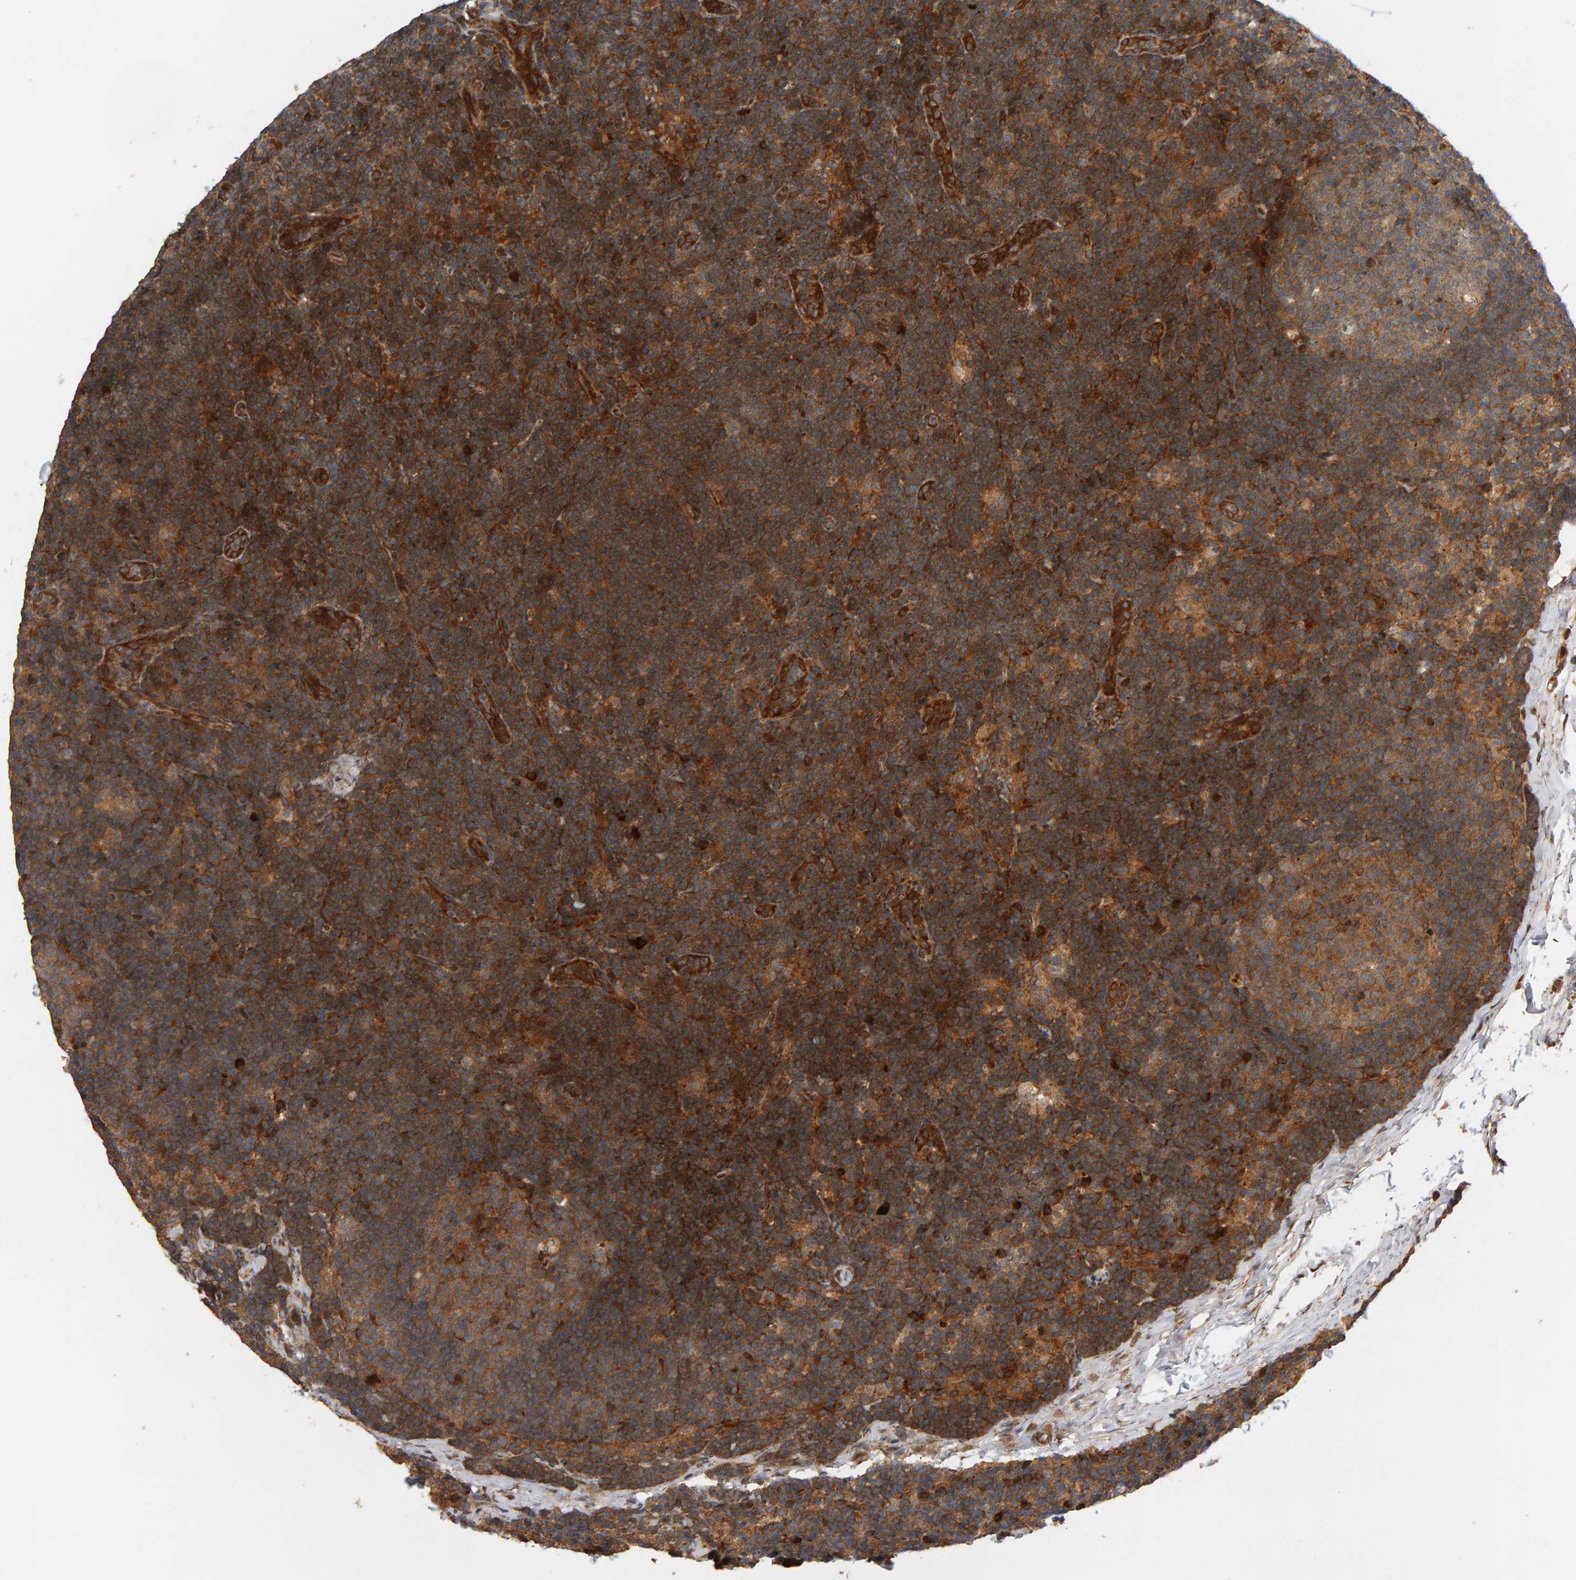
{"staining": {"intensity": "moderate", "quantity": ">75%", "location": "cytoplasmic/membranous"}, "tissue": "lymph node", "cell_type": "Germinal center cells", "image_type": "normal", "snomed": [{"axis": "morphology", "description": "Normal tissue, NOS"}, {"axis": "topography", "description": "Lymph node"}], "caption": "Brown immunohistochemical staining in normal lymph node shows moderate cytoplasmic/membranous expression in about >75% of germinal center cells. (IHC, brightfield microscopy, high magnification).", "gene": "ZFAND1", "patient": {"sex": "female", "age": 22}}